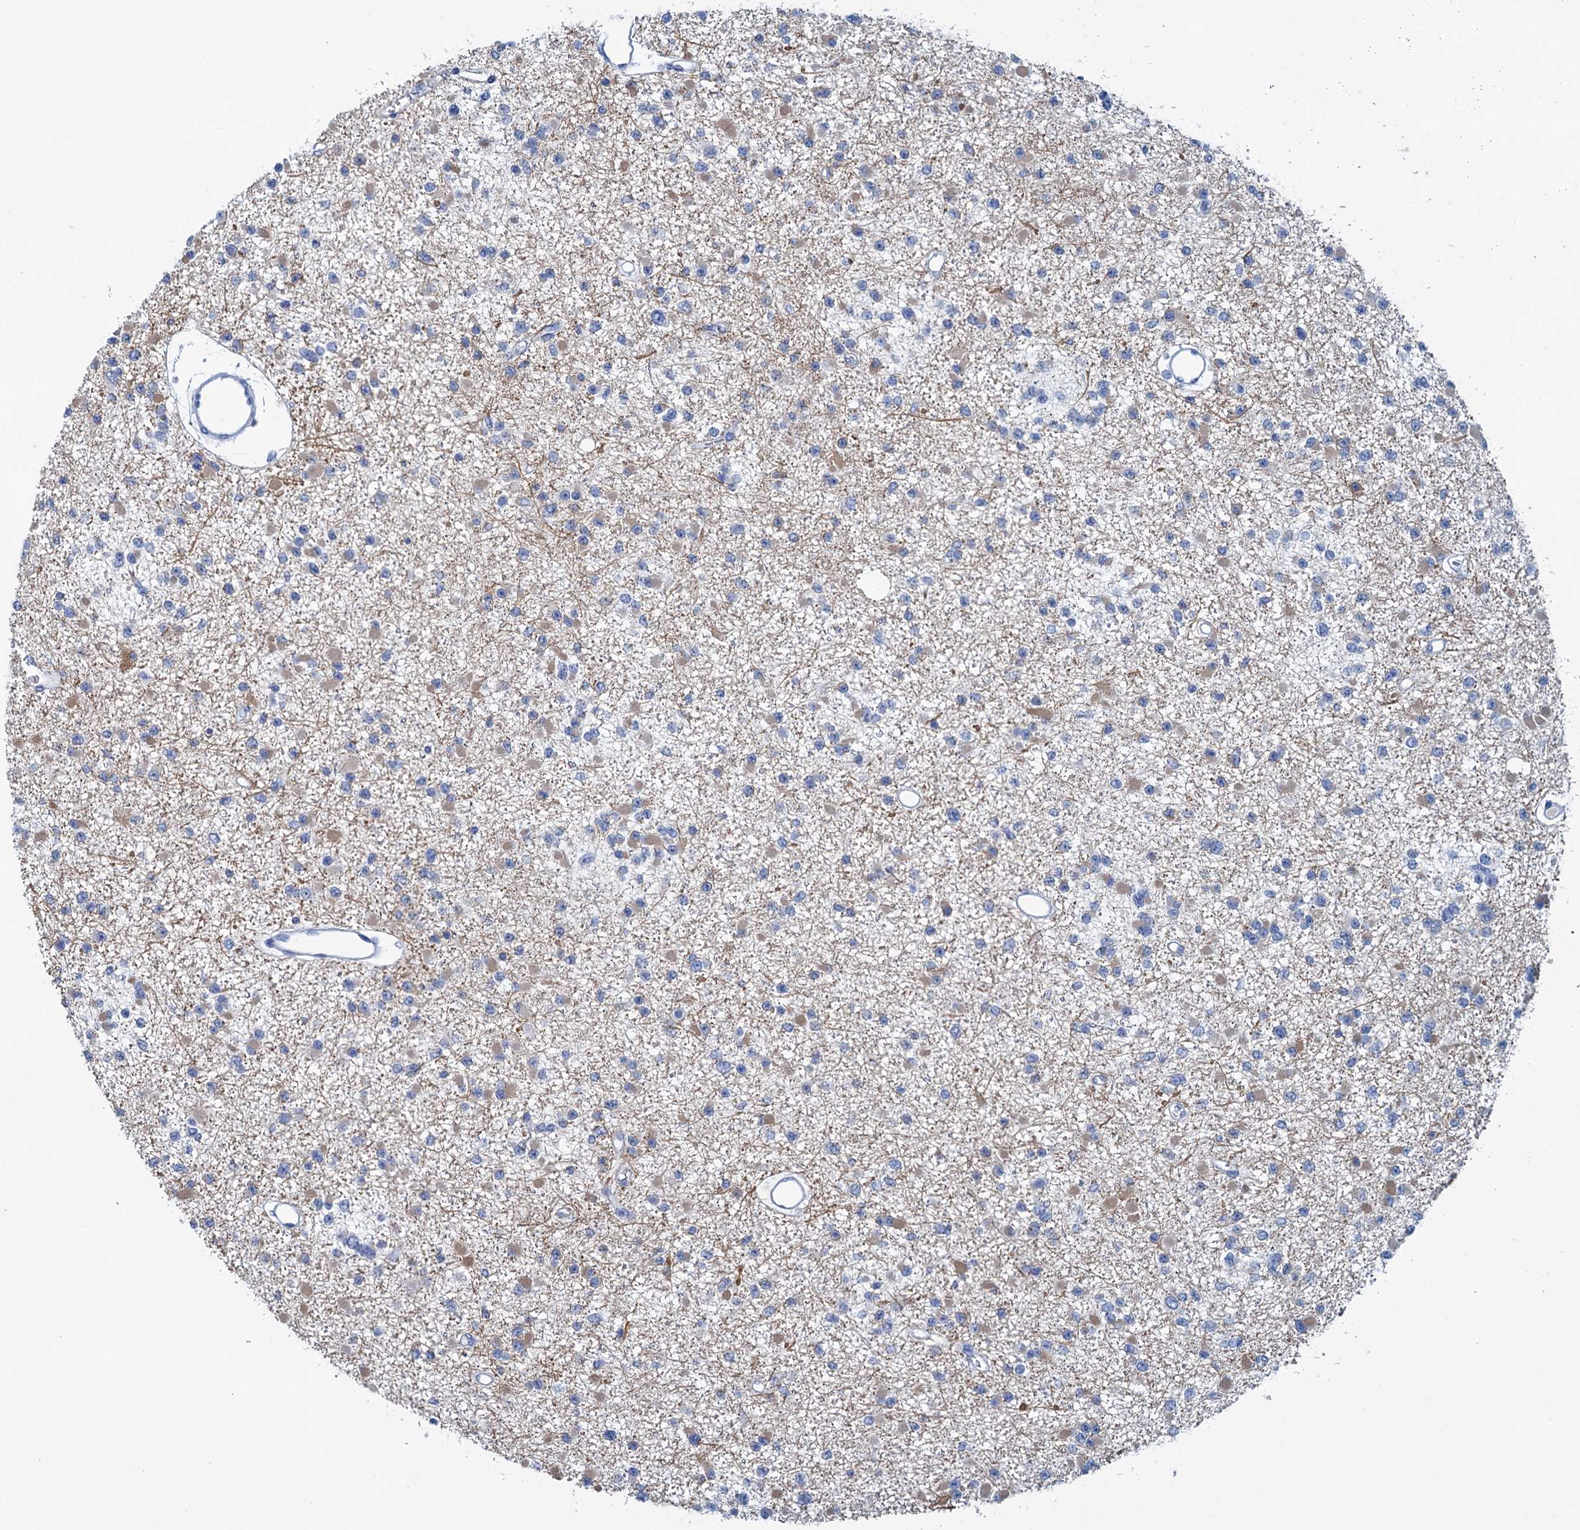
{"staining": {"intensity": "negative", "quantity": "none", "location": "none"}, "tissue": "glioma", "cell_type": "Tumor cells", "image_type": "cancer", "snomed": [{"axis": "morphology", "description": "Glioma, malignant, Low grade"}, {"axis": "topography", "description": "Brain"}], "caption": "A high-resolution image shows immunohistochemistry staining of glioma, which reveals no significant positivity in tumor cells. The staining is performed using DAB brown chromogen with nuclei counter-stained in using hematoxylin.", "gene": "MYOZ3", "patient": {"sex": "female", "age": 22}}